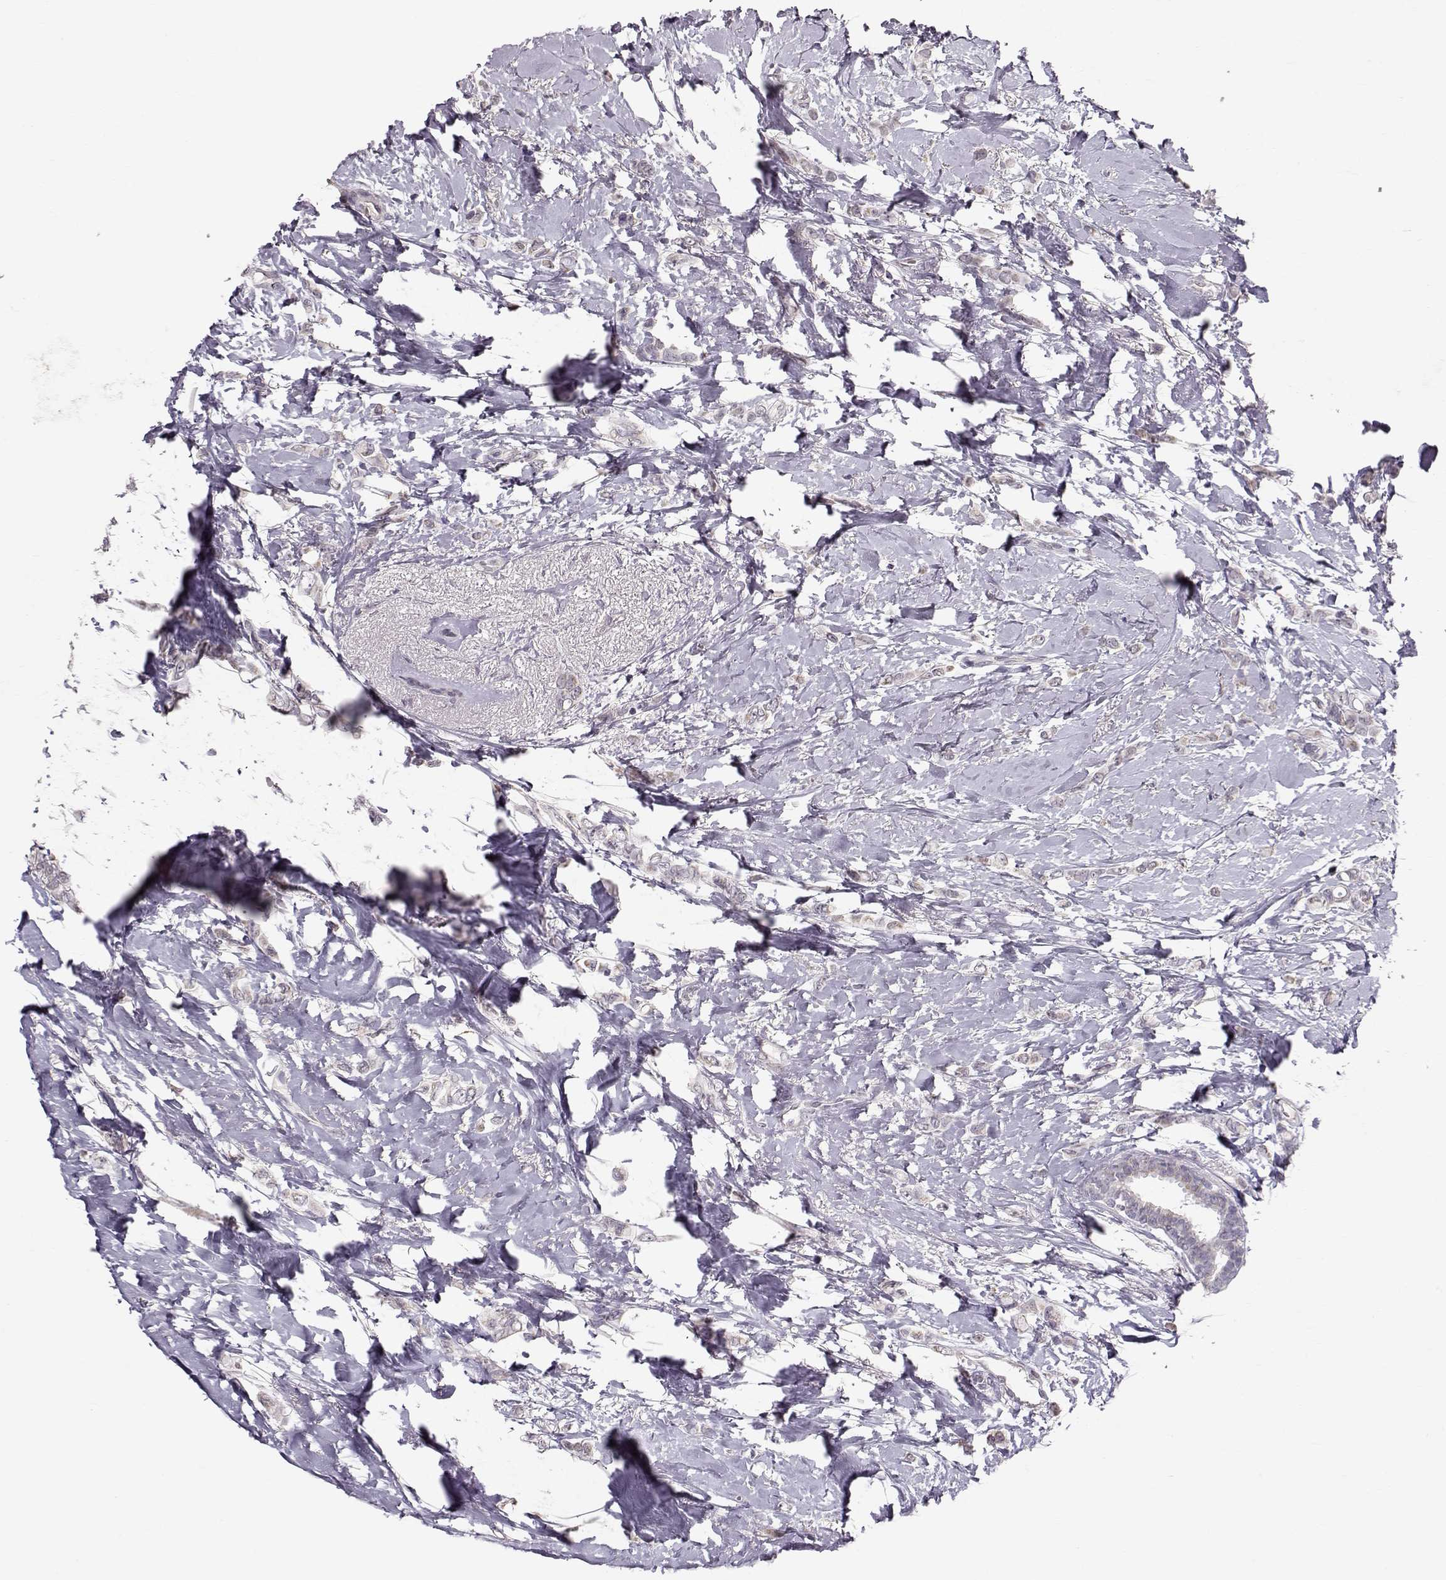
{"staining": {"intensity": "negative", "quantity": "none", "location": "none"}, "tissue": "breast cancer", "cell_type": "Tumor cells", "image_type": "cancer", "snomed": [{"axis": "morphology", "description": "Lobular carcinoma"}, {"axis": "topography", "description": "Breast"}], "caption": "Human breast cancer (lobular carcinoma) stained for a protein using immunohistochemistry shows no expression in tumor cells.", "gene": "POU1F1", "patient": {"sex": "female", "age": 66}}